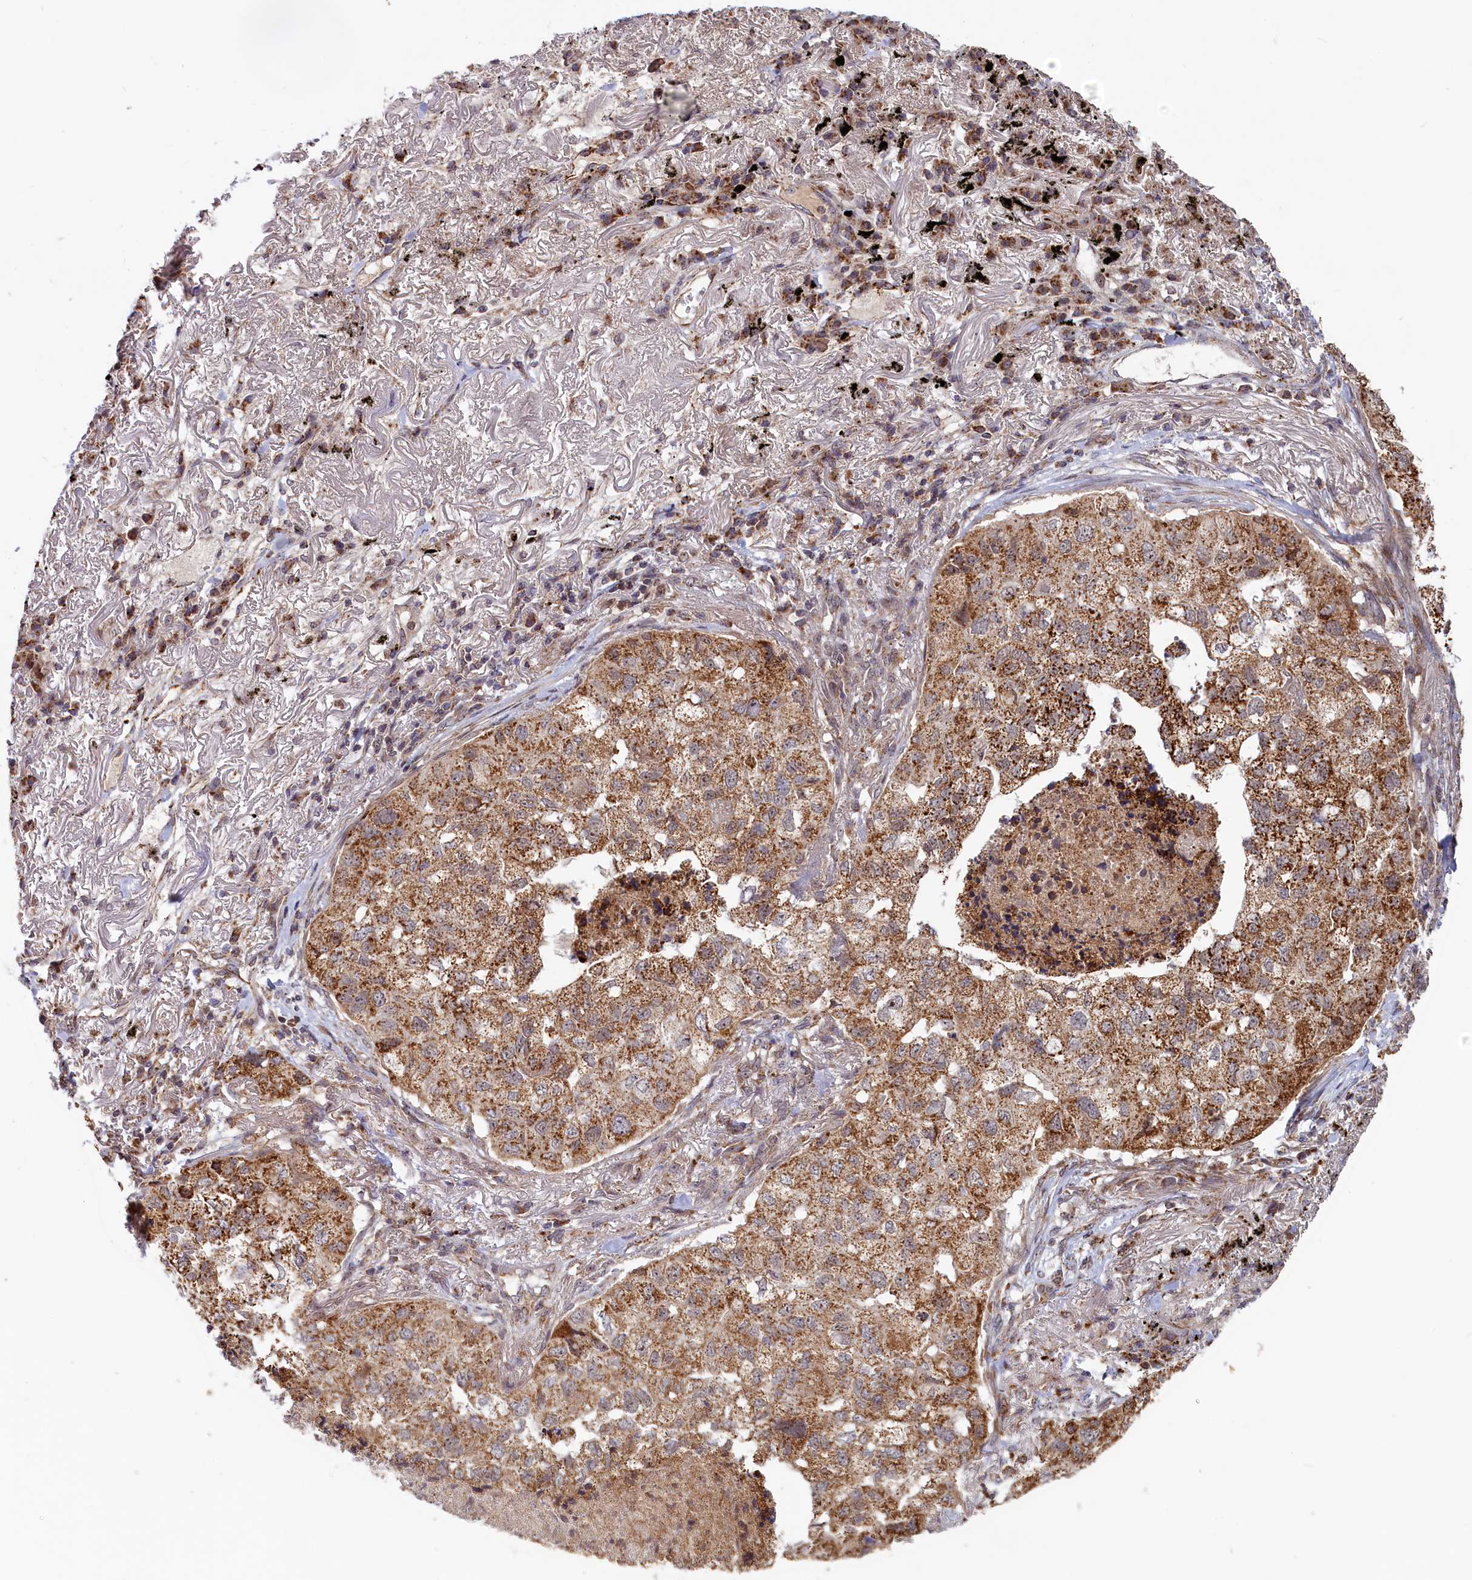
{"staining": {"intensity": "moderate", "quantity": ">75%", "location": "cytoplasmic/membranous"}, "tissue": "lung cancer", "cell_type": "Tumor cells", "image_type": "cancer", "snomed": [{"axis": "morphology", "description": "Adenocarcinoma, NOS"}, {"axis": "topography", "description": "Lung"}], "caption": "Moderate cytoplasmic/membranous positivity is appreciated in approximately >75% of tumor cells in lung adenocarcinoma. (brown staining indicates protein expression, while blue staining denotes nuclei).", "gene": "DUS3L", "patient": {"sex": "male", "age": 65}}